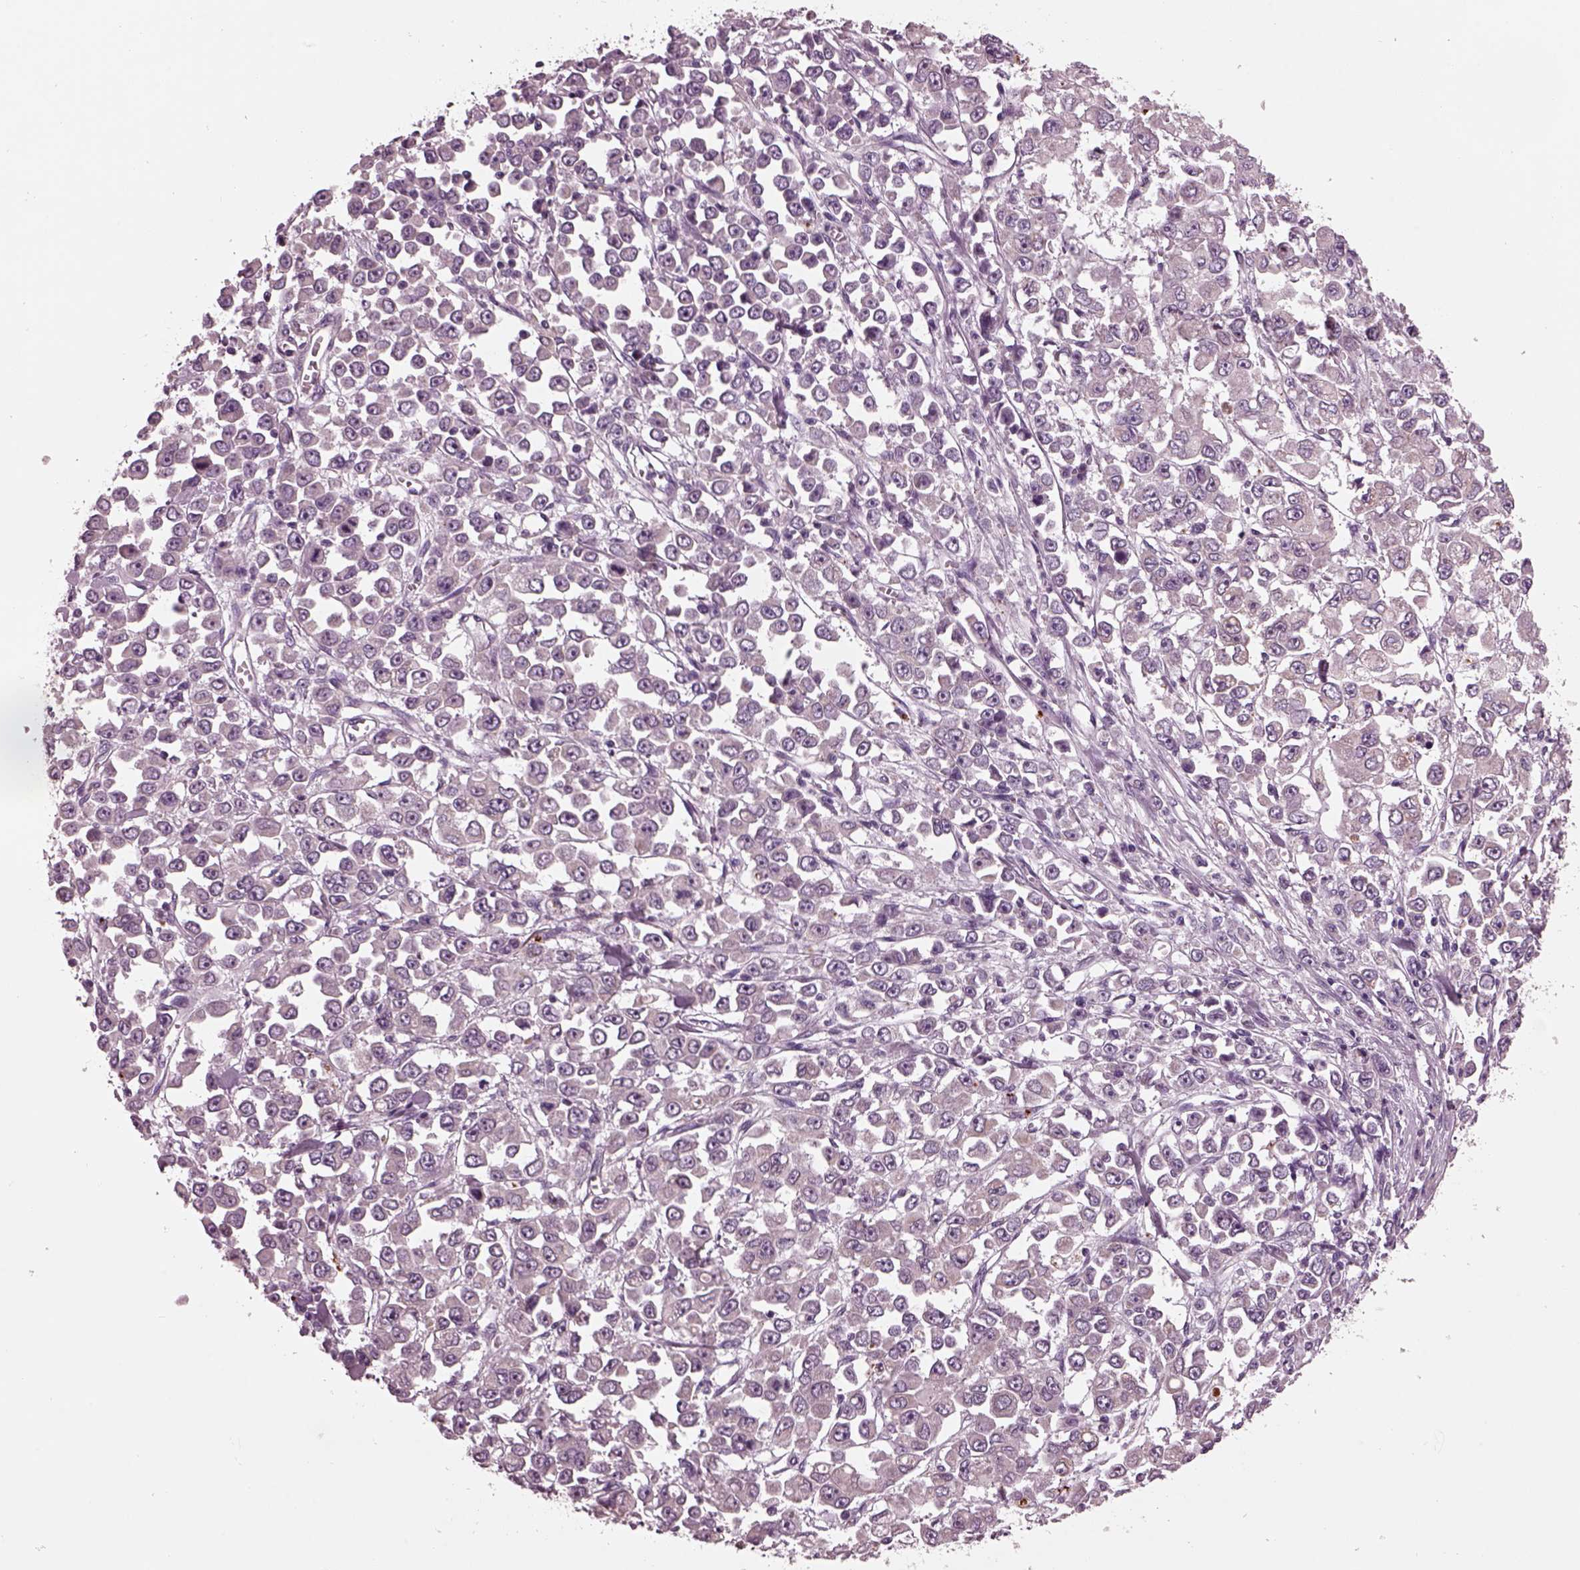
{"staining": {"intensity": "weak", "quantity": "<25%", "location": "cytoplasmic/membranous"}, "tissue": "stomach cancer", "cell_type": "Tumor cells", "image_type": "cancer", "snomed": [{"axis": "morphology", "description": "Adenocarcinoma, NOS"}, {"axis": "topography", "description": "Stomach, upper"}], "caption": "The photomicrograph displays no staining of tumor cells in stomach cancer (adenocarcinoma). Nuclei are stained in blue.", "gene": "AP4M1", "patient": {"sex": "male", "age": 70}}